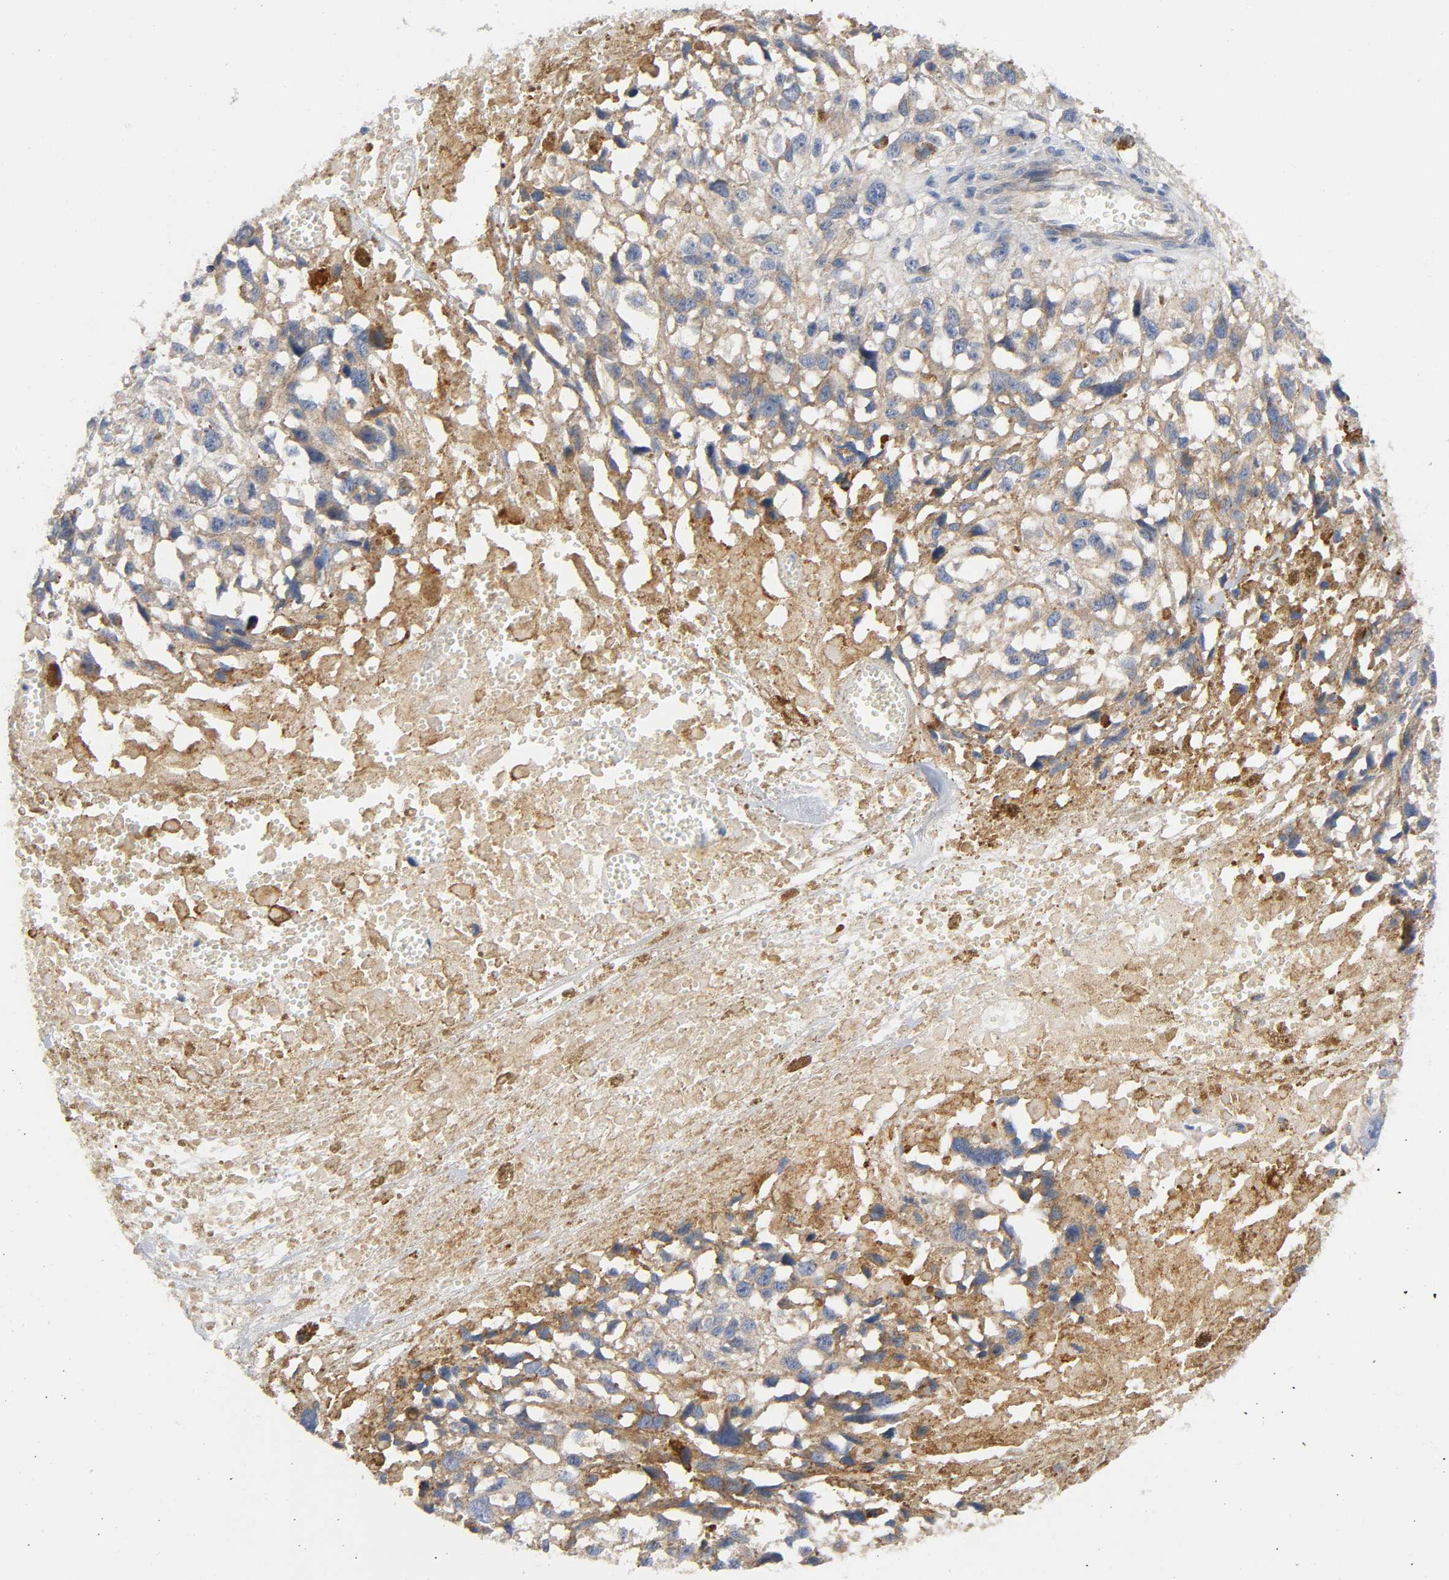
{"staining": {"intensity": "moderate", "quantity": ">75%", "location": "cytoplasmic/membranous"}, "tissue": "melanoma", "cell_type": "Tumor cells", "image_type": "cancer", "snomed": [{"axis": "morphology", "description": "Malignant melanoma, Metastatic site"}, {"axis": "topography", "description": "Lymph node"}], "caption": "Melanoma stained for a protein (brown) reveals moderate cytoplasmic/membranous positive expression in about >75% of tumor cells.", "gene": "HDAC6", "patient": {"sex": "male", "age": 59}}